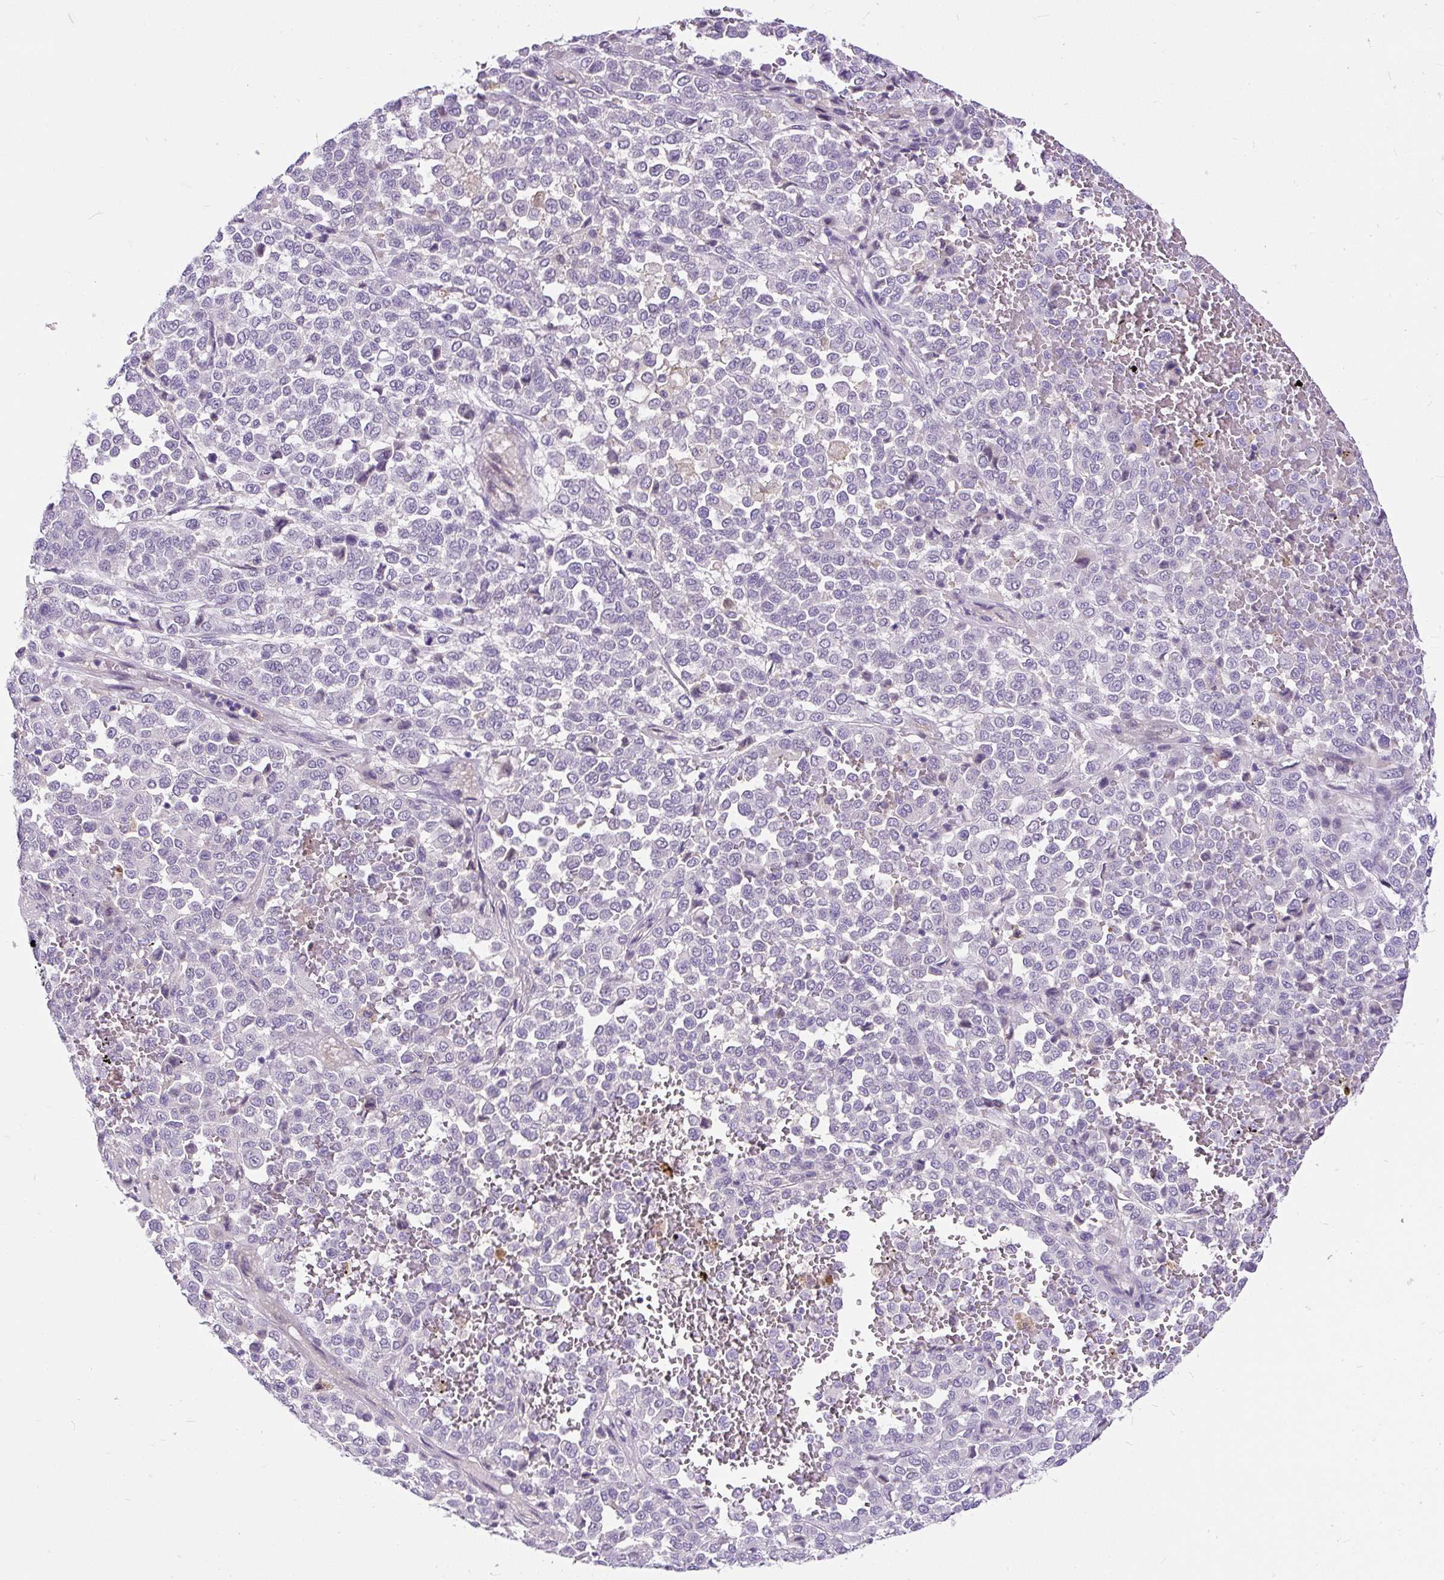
{"staining": {"intensity": "negative", "quantity": "none", "location": "none"}, "tissue": "melanoma", "cell_type": "Tumor cells", "image_type": "cancer", "snomed": [{"axis": "morphology", "description": "Malignant melanoma, Metastatic site"}, {"axis": "topography", "description": "Pancreas"}], "caption": "DAB (3,3'-diaminobenzidine) immunohistochemical staining of melanoma reveals no significant expression in tumor cells.", "gene": "KRTAP20-3", "patient": {"sex": "female", "age": 30}}